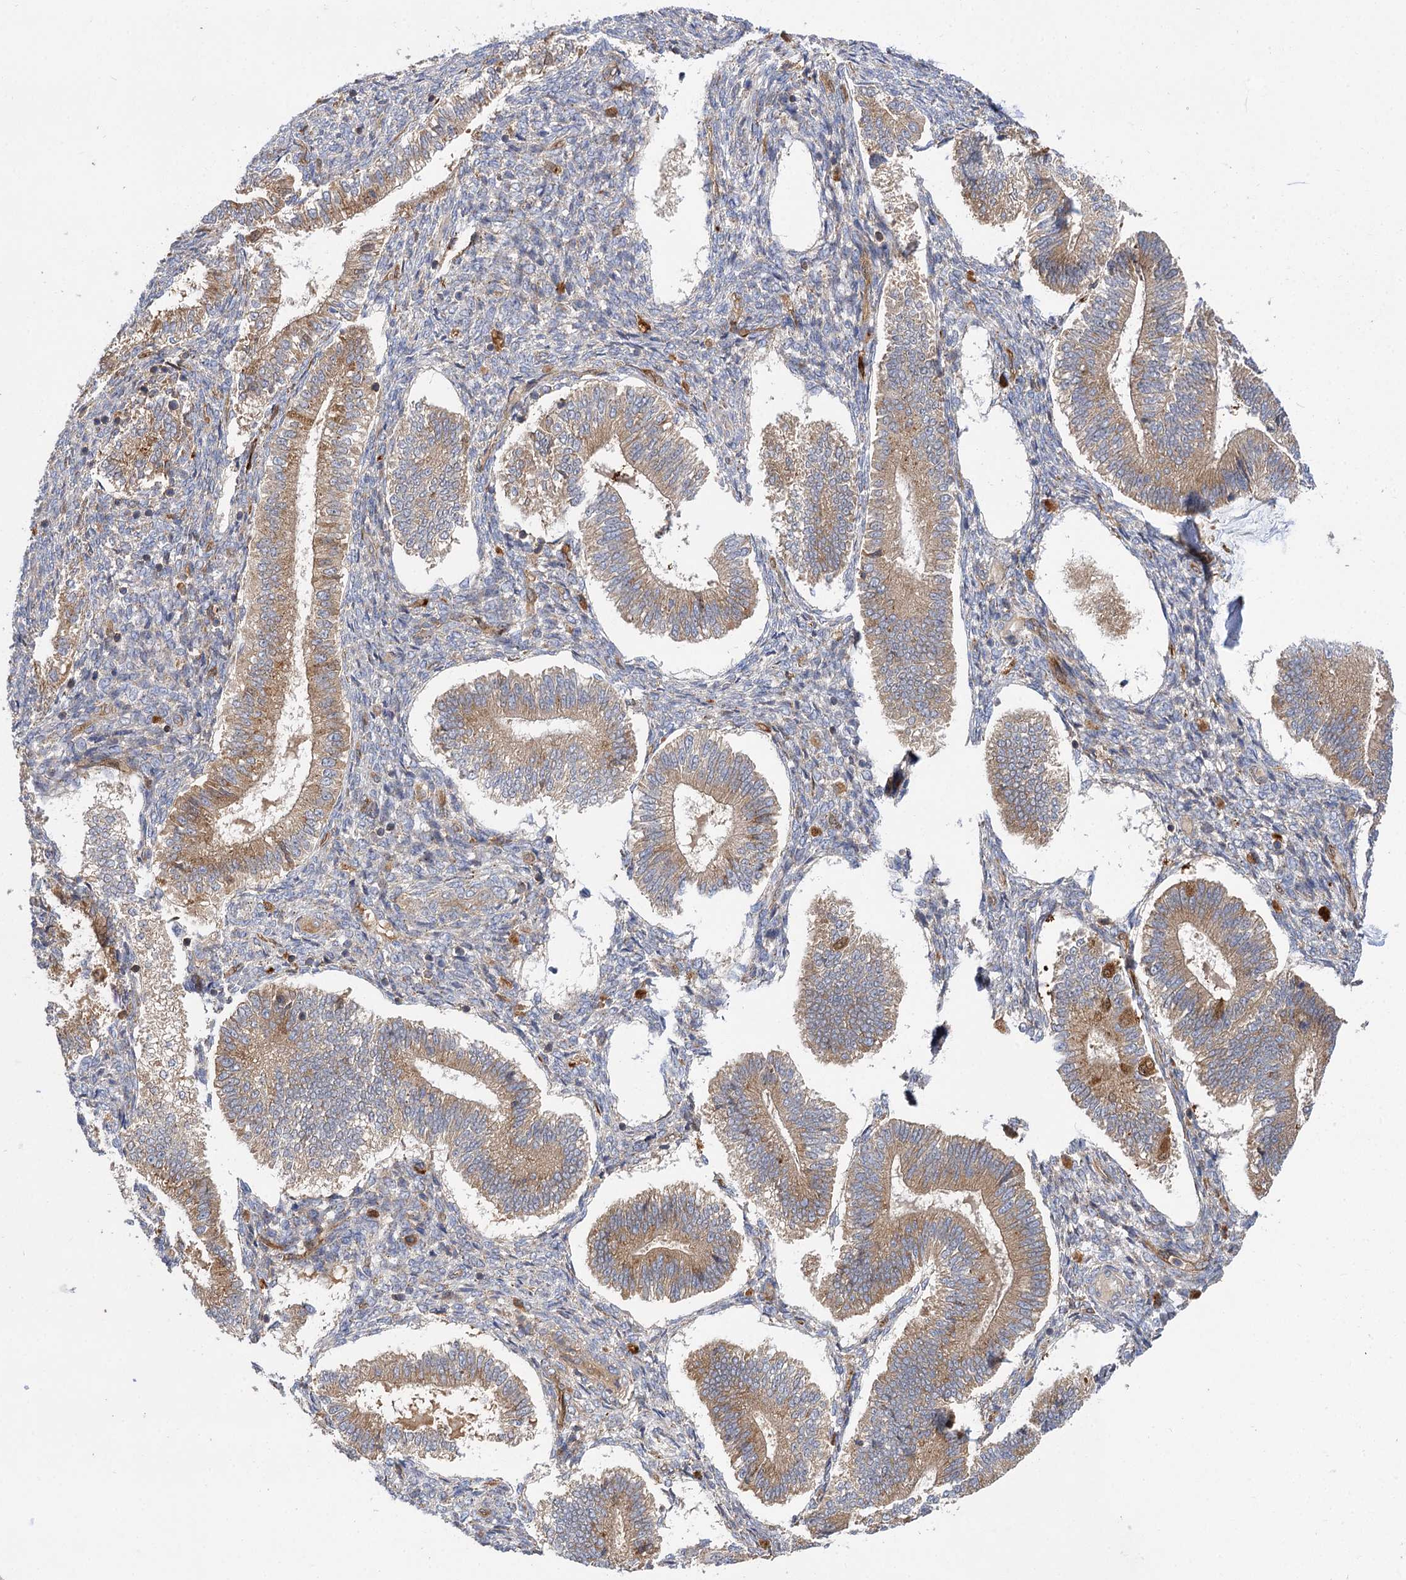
{"staining": {"intensity": "negative", "quantity": "none", "location": "none"}, "tissue": "endometrium", "cell_type": "Cells in endometrial stroma", "image_type": "normal", "snomed": [{"axis": "morphology", "description": "Normal tissue, NOS"}, {"axis": "topography", "description": "Endometrium"}], "caption": "A high-resolution image shows immunohistochemistry (IHC) staining of unremarkable endometrium, which reveals no significant expression in cells in endometrial stroma.", "gene": "PATL1", "patient": {"sex": "female", "age": 25}}